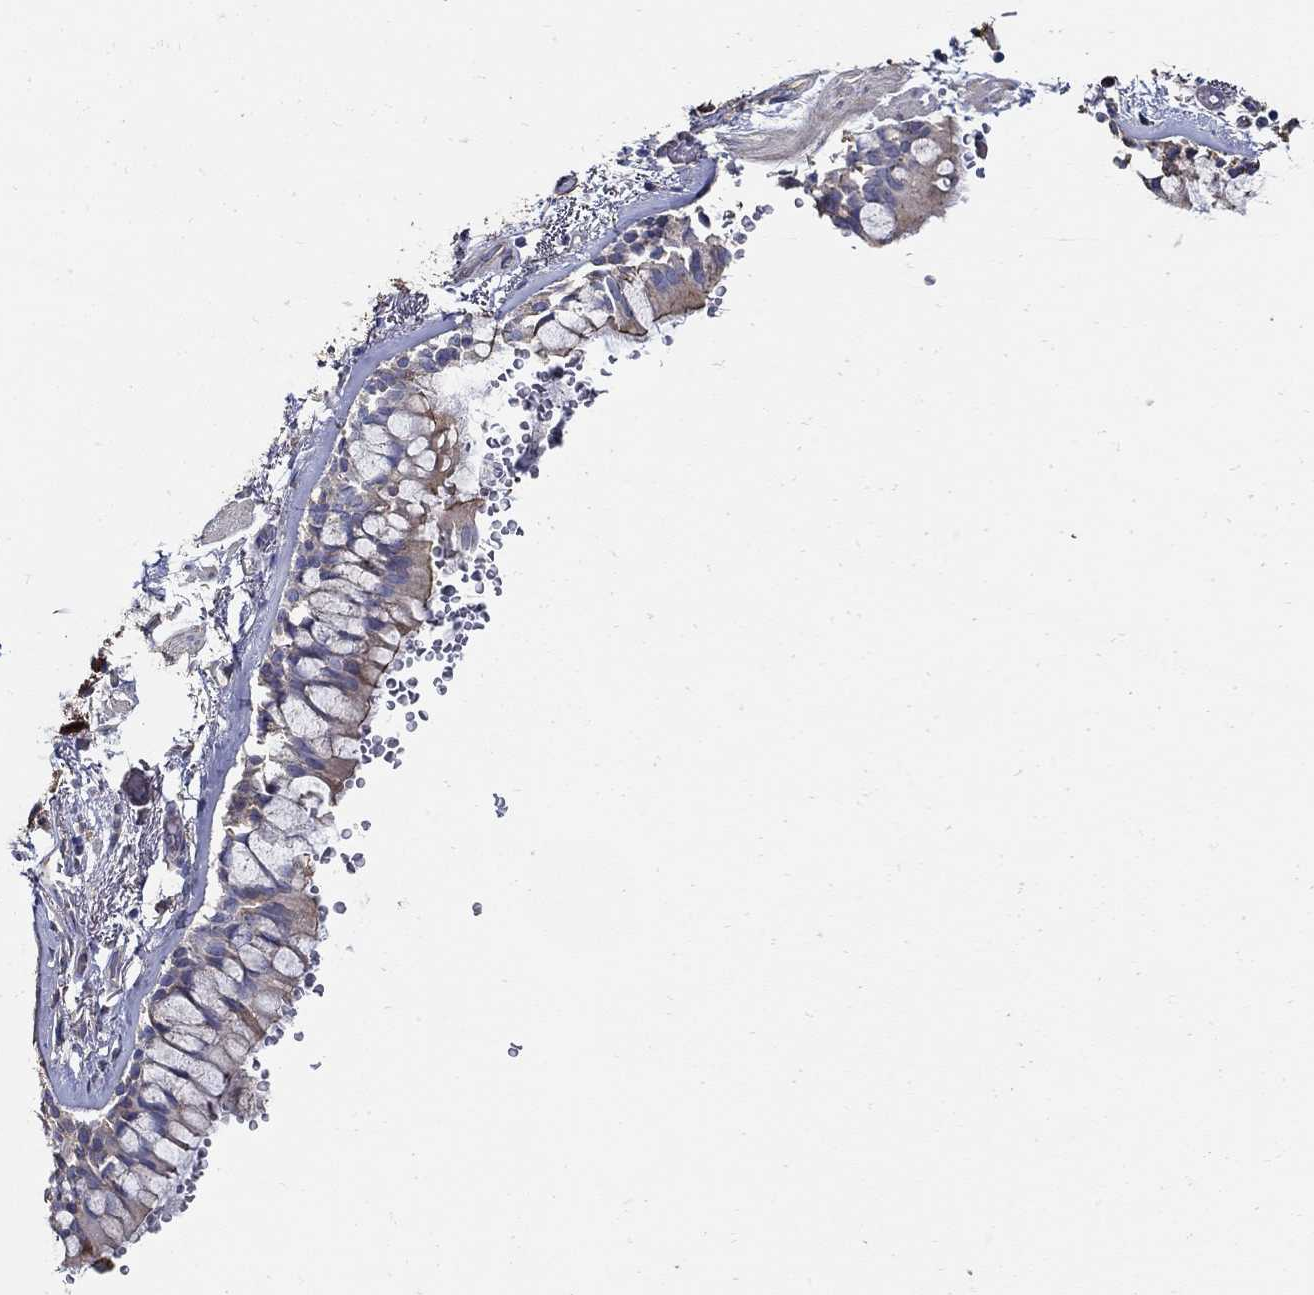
{"staining": {"intensity": "moderate", "quantity": "25%-75%", "location": "cytoplasmic/membranous"}, "tissue": "bronchus", "cell_type": "Respiratory epithelial cells", "image_type": "normal", "snomed": [{"axis": "morphology", "description": "Normal tissue, NOS"}, {"axis": "topography", "description": "Bronchus"}, {"axis": "topography", "description": "Lung"}], "caption": "Protein expression by immunohistochemistry (IHC) demonstrates moderate cytoplasmic/membranous staining in about 25%-75% of respiratory epithelial cells in normal bronchus. (DAB IHC with brightfield microscopy, high magnification).", "gene": "EMILIN3", "patient": {"sex": "female", "age": 57}}